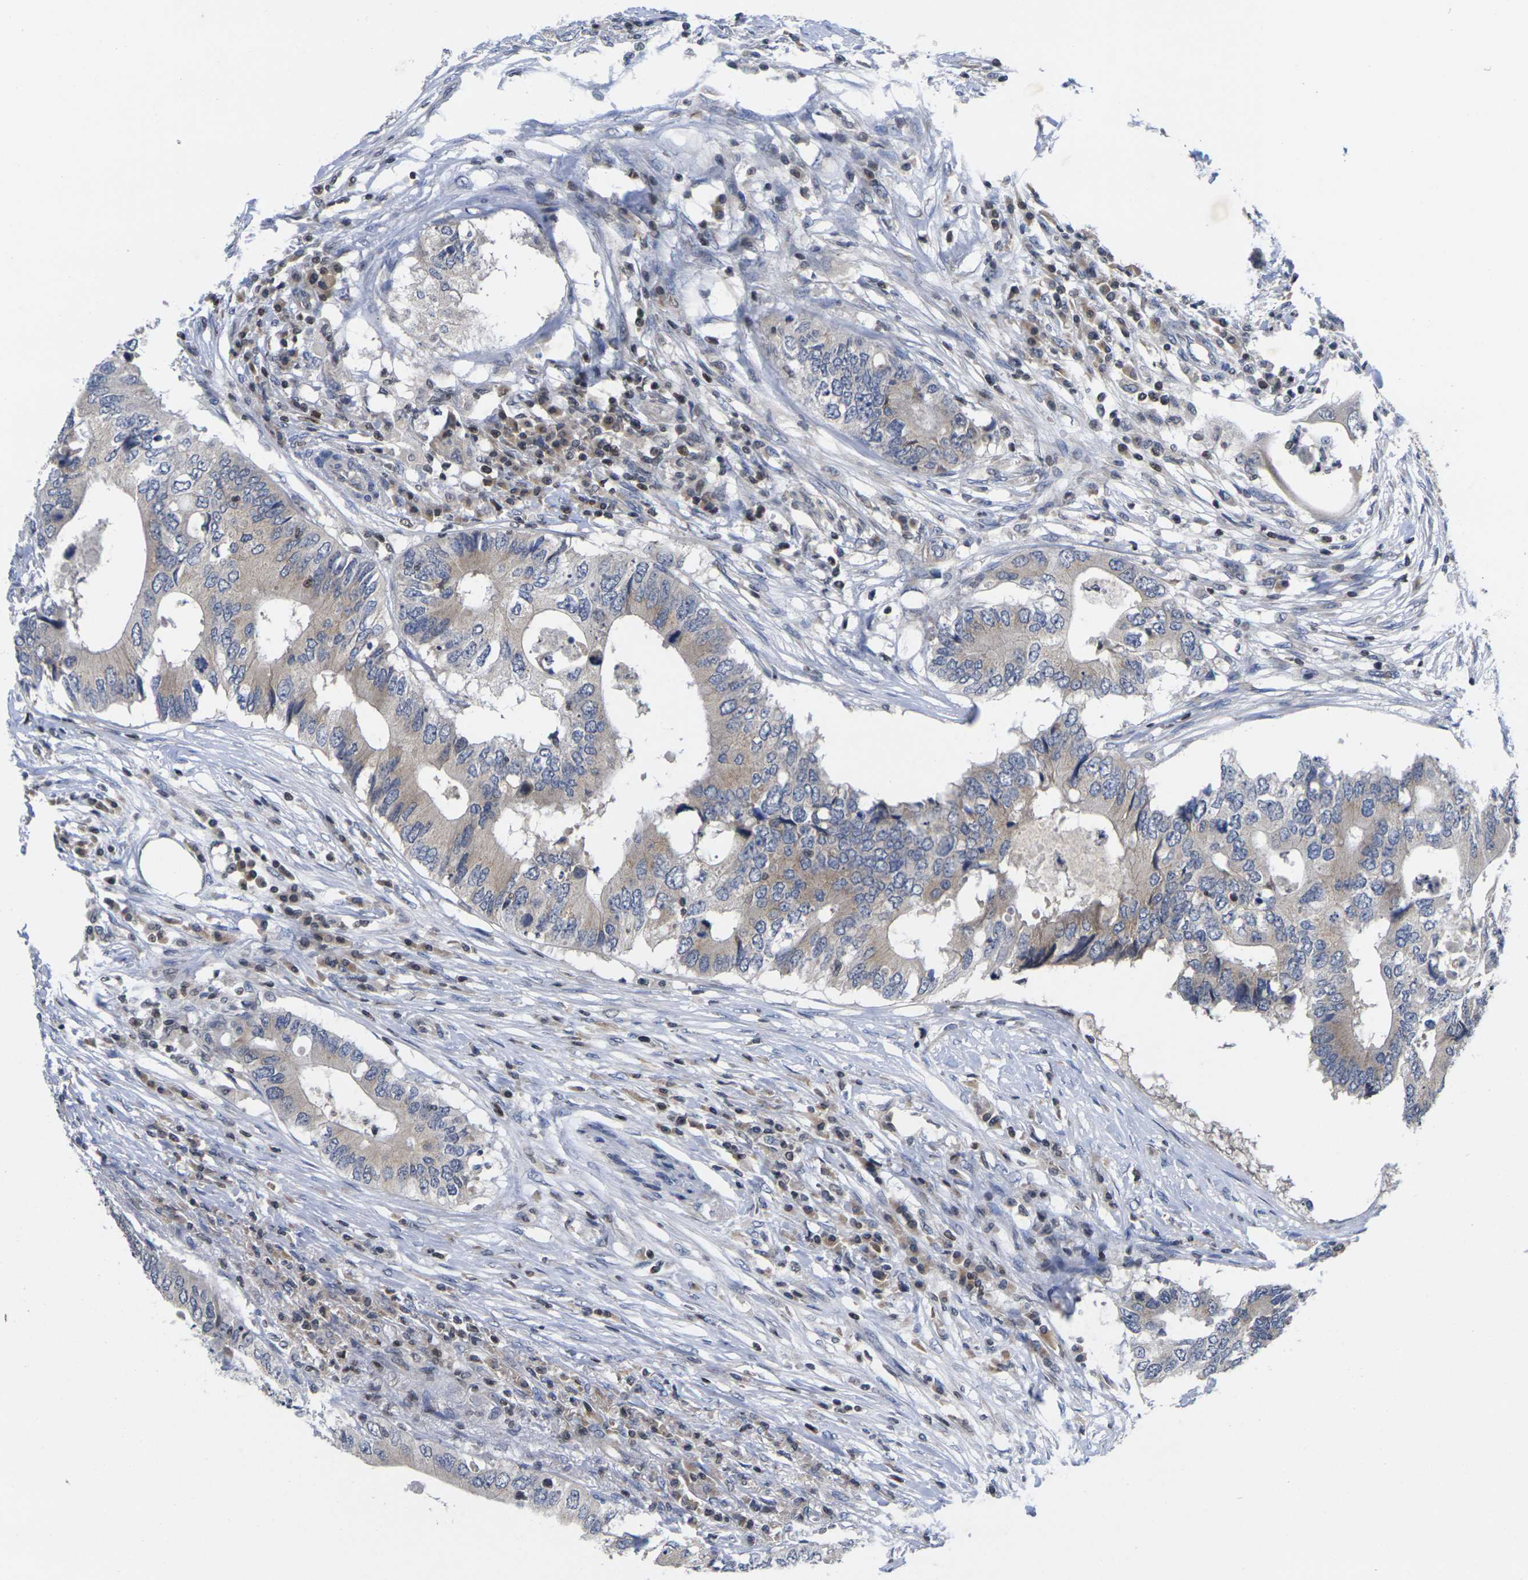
{"staining": {"intensity": "negative", "quantity": "none", "location": "none"}, "tissue": "colorectal cancer", "cell_type": "Tumor cells", "image_type": "cancer", "snomed": [{"axis": "morphology", "description": "Adenocarcinoma, NOS"}, {"axis": "topography", "description": "Colon"}], "caption": "Immunohistochemical staining of human colorectal cancer (adenocarcinoma) shows no significant positivity in tumor cells. (Immunohistochemistry (ihc), brightfield microscopy, high magnification).", "gene": "IKZF1", "patient": {"sex": "male", "age": 71}}